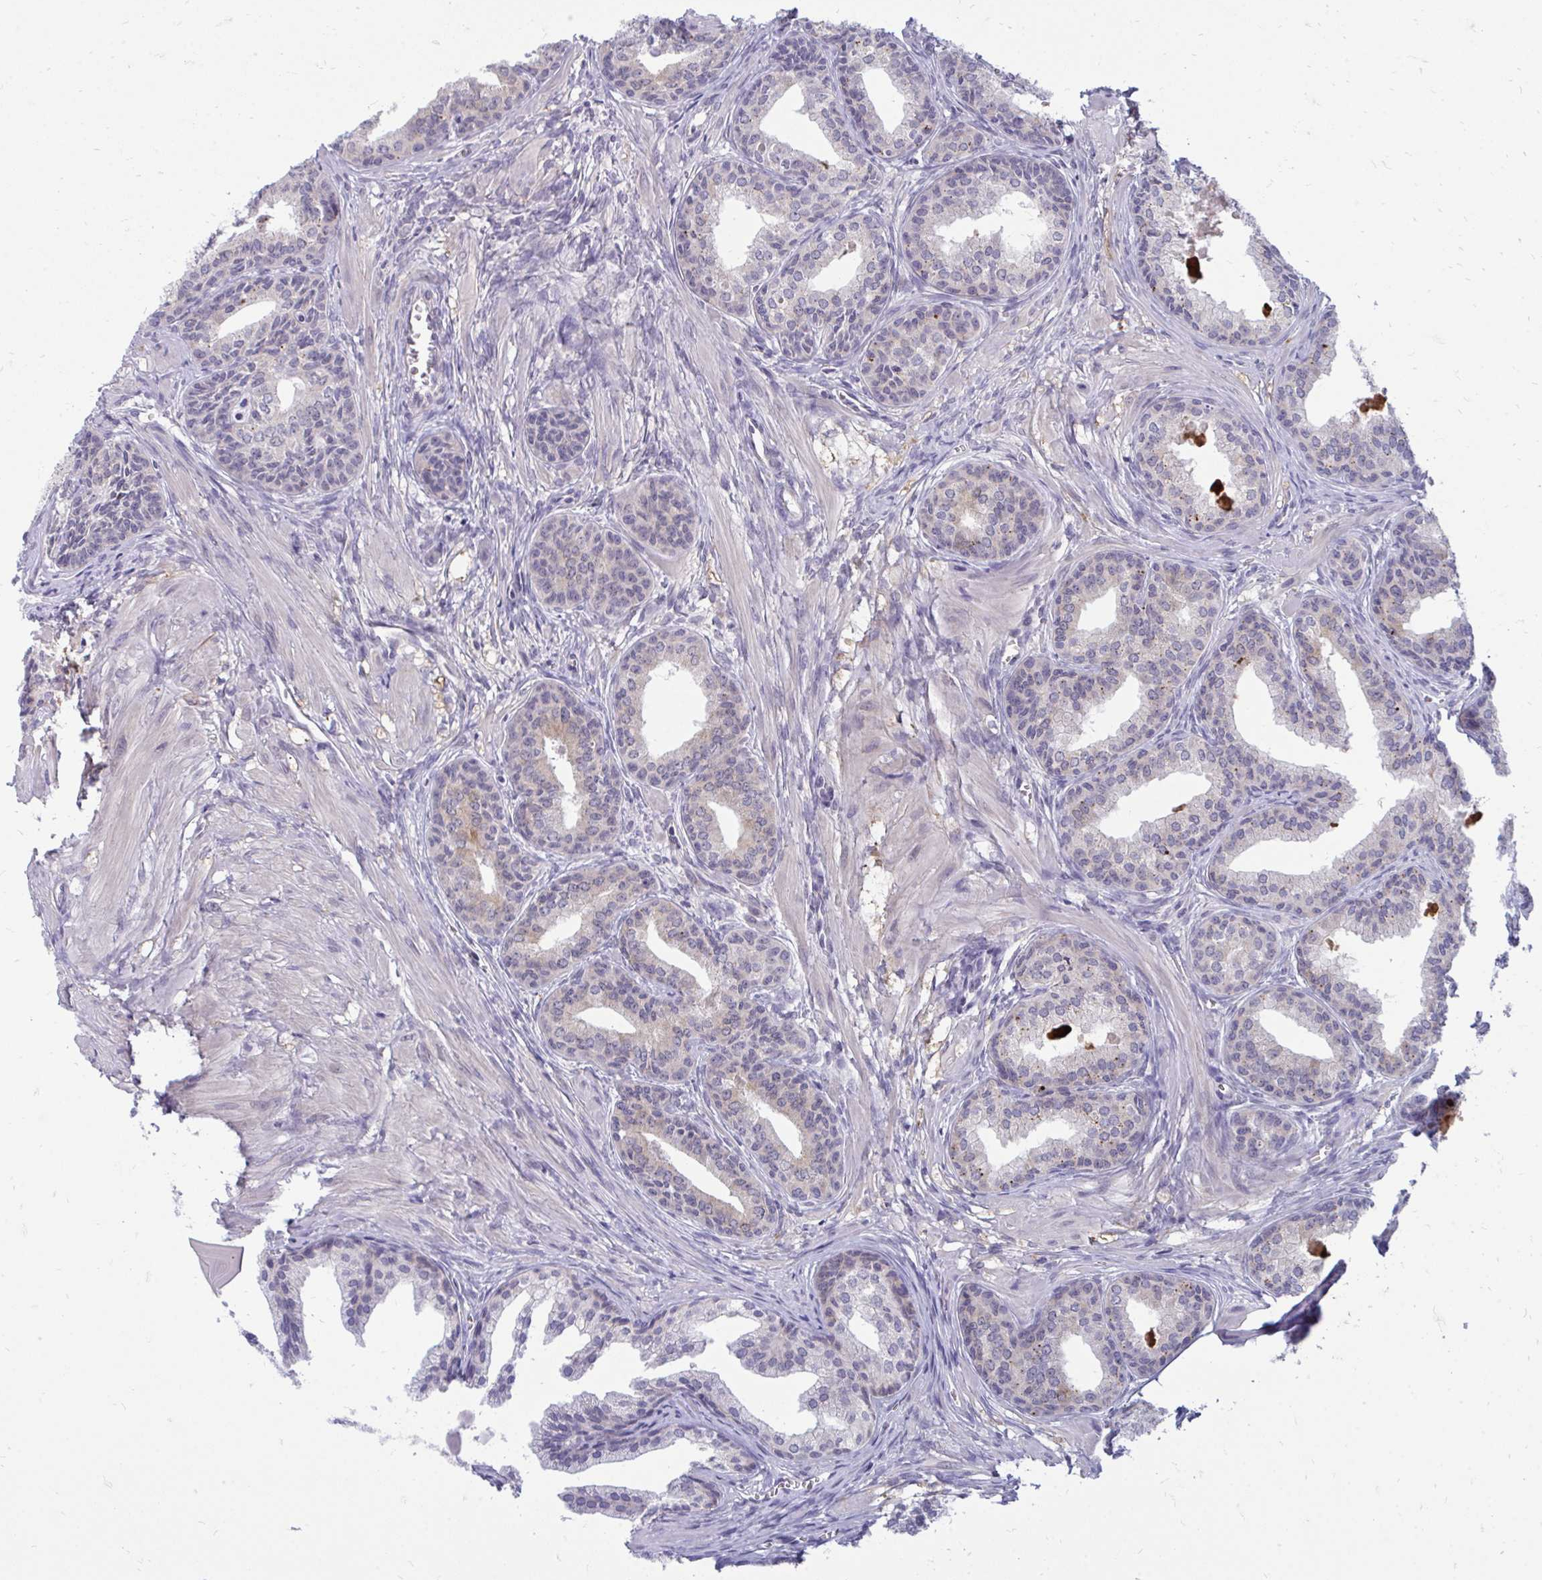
{"staining": {"intensity": "weak", "quantity": "<25%", "location": "cytoplasmic/membranous"}, "tissue": "prostate cancer", "cell_type": "Tumor cells", "image_type": "cancer", "snomed": [{"axis": "morphology", "description": "Adenocarcinoma, High grade"}, {"axis": "topography", "description": "Prostate"}], "caption": "This is an immunohistochemistry (IHC) micrograph of human prostate high-grade adenocarcinoma. There is no staining in tumor cells.", "gene": "ACSL5", "patient": {"sex": "male", "age": 68}}